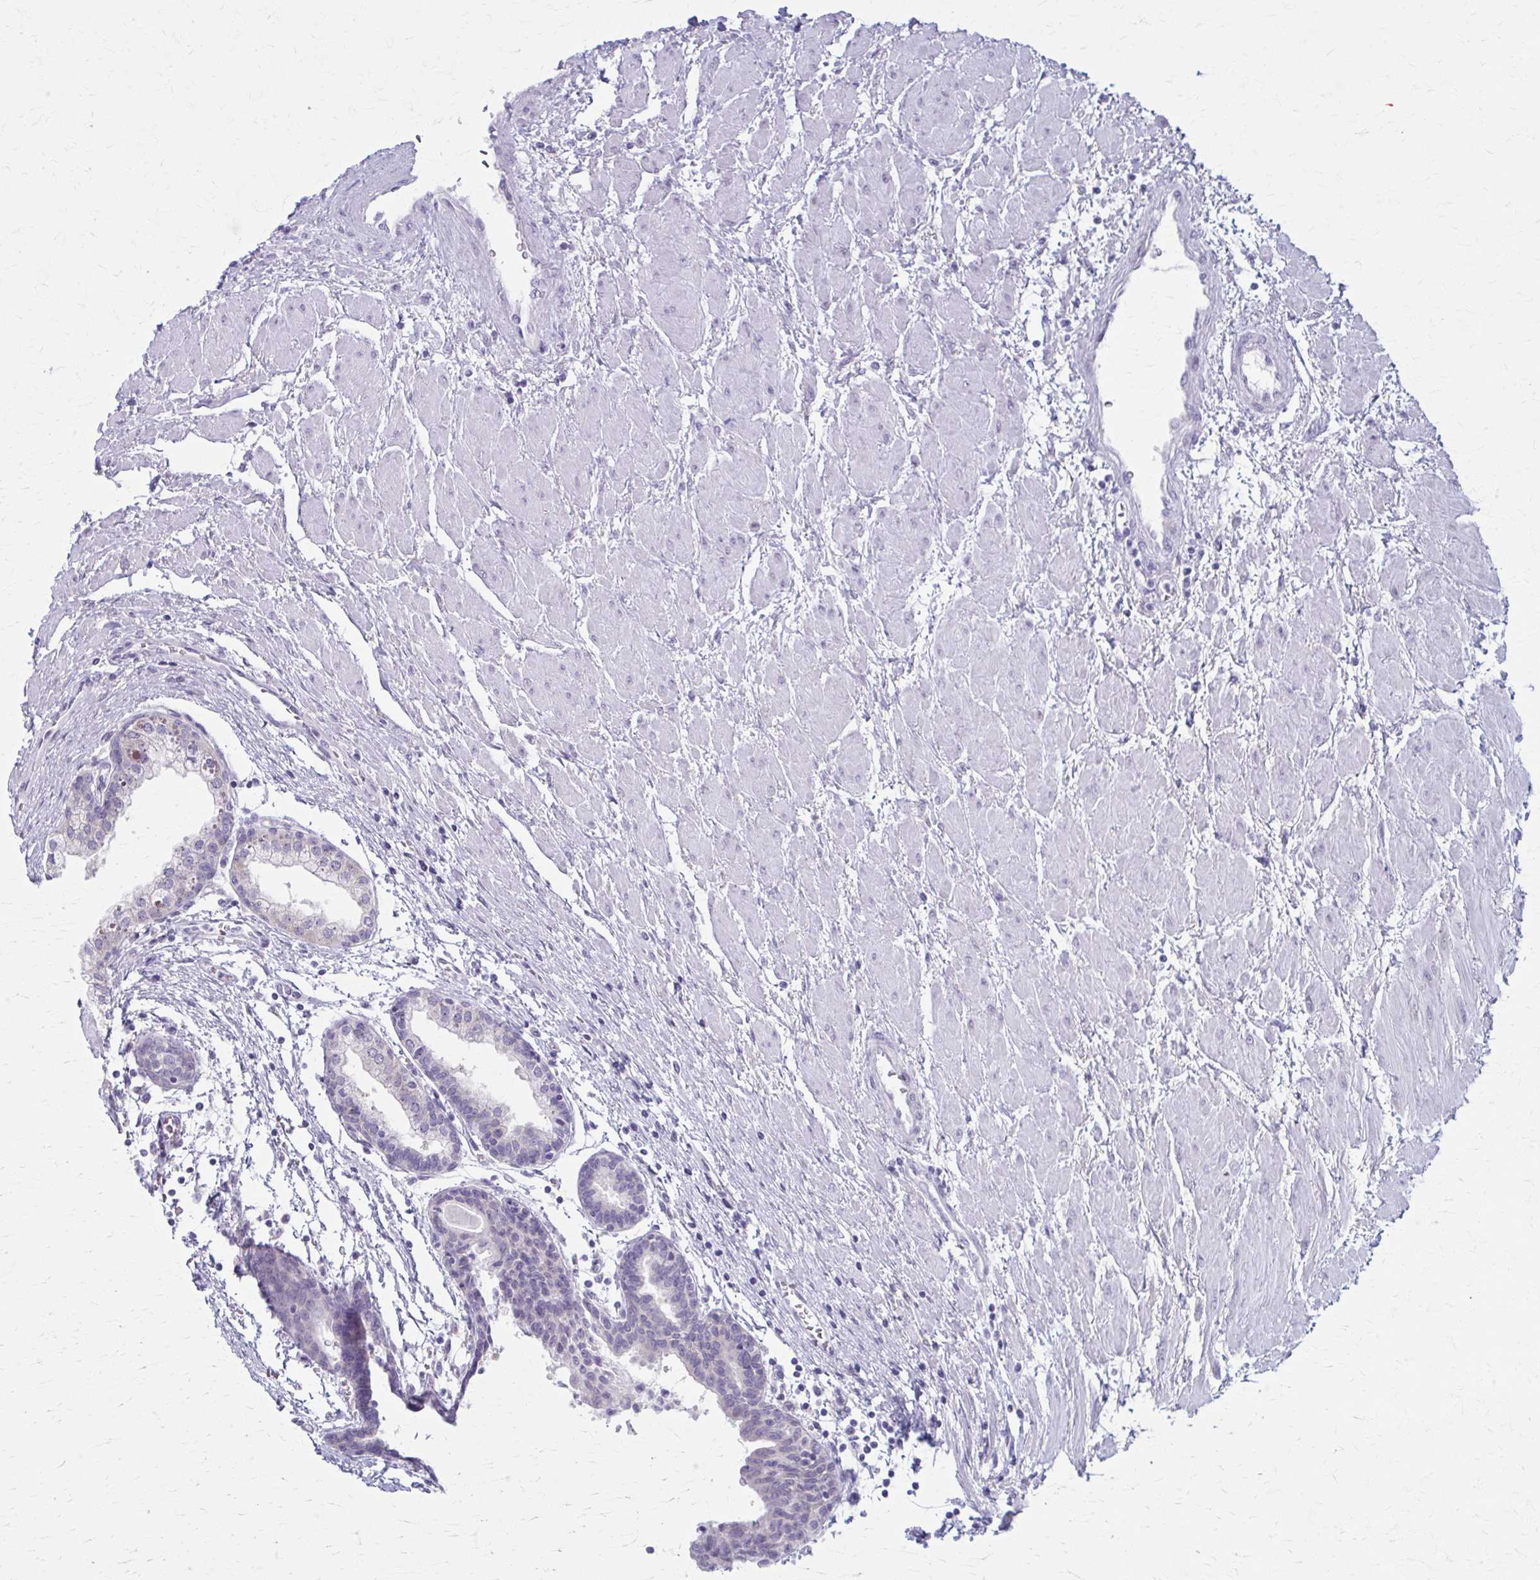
{"staining": {"intensity": "negative", "quantity": "none", "location": "none"}, "tissue": "prostate cancer", "cell_type": "Tumor cells", "image_type": "cancer", "snomed": [{"axis": "morphology", "description": "Adenocarcinoma, High grade"}, {"axis": "topography", "description": "Prostate"}], "caption": "This is an immunohistochemistry micrograph of human prostate cancer (high-grade adenocarcinoma). There is no staining in tumor cells.", "gene": "PRKRA", "patient": {"sex": "male", "age": 58}}